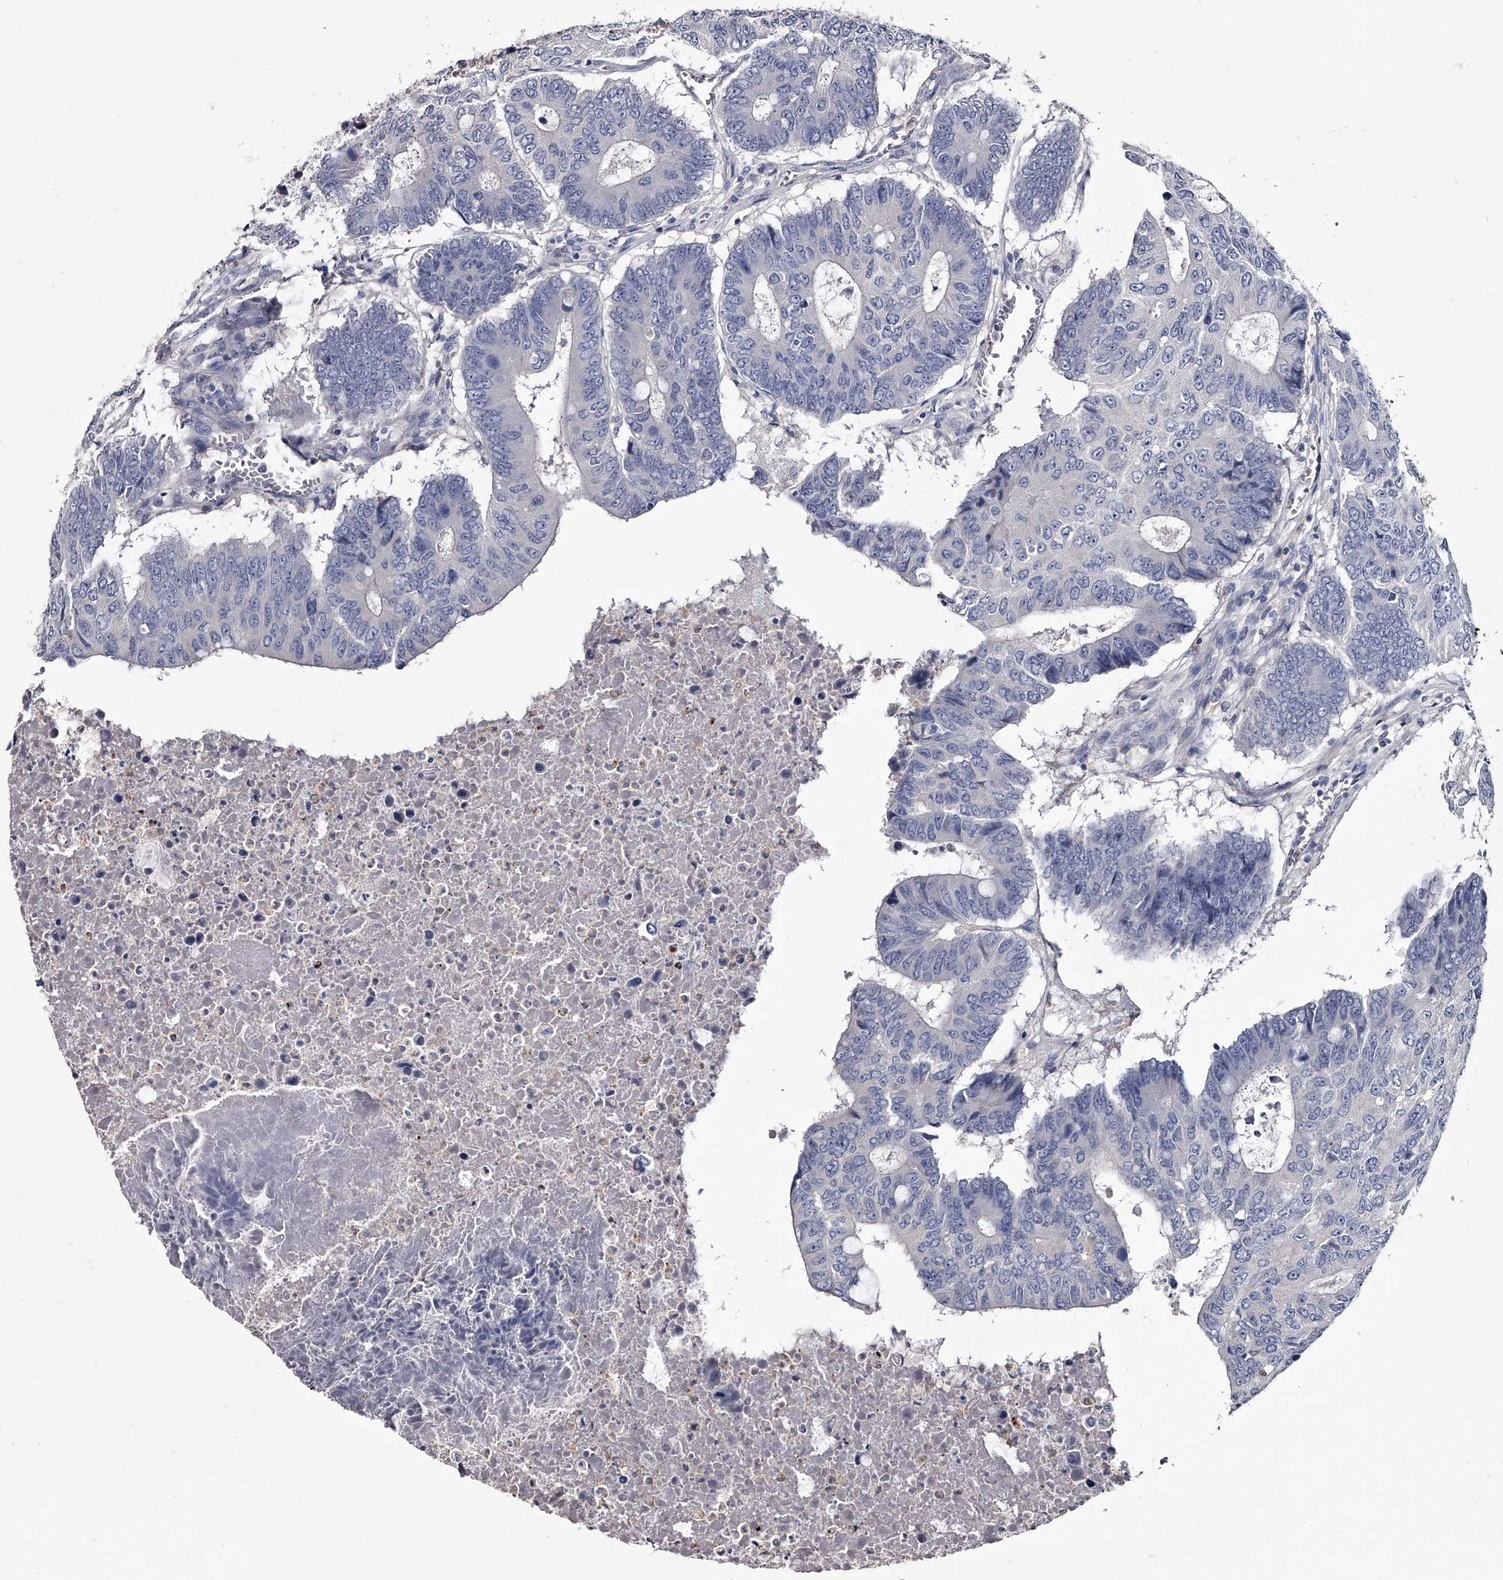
{"staining": {"intensity": "negative", "quantity": "none", "location": "none"}, "tissue": "colorectal cancer", "cell_type": "Tumor cells", "image_type": "cancer", "snomed": [{"axis": "morphology", "description": "Adenocarcinoma, NOS"}, {"axis": "topography", "description": "Colon"}], "caption": "Micrograph shows no significant protein positivity in tumor cells of colorectal adenocarcinoma. The staining was performed using DAB (3,3'-diaminobenzidine) to visualize the protein expression in brown, while the nuclei were stained in blue with hematoxylin (Magnification: 20x).", "gene": "GAPVD1", "patient": {"sex": "male", "age": 87}}